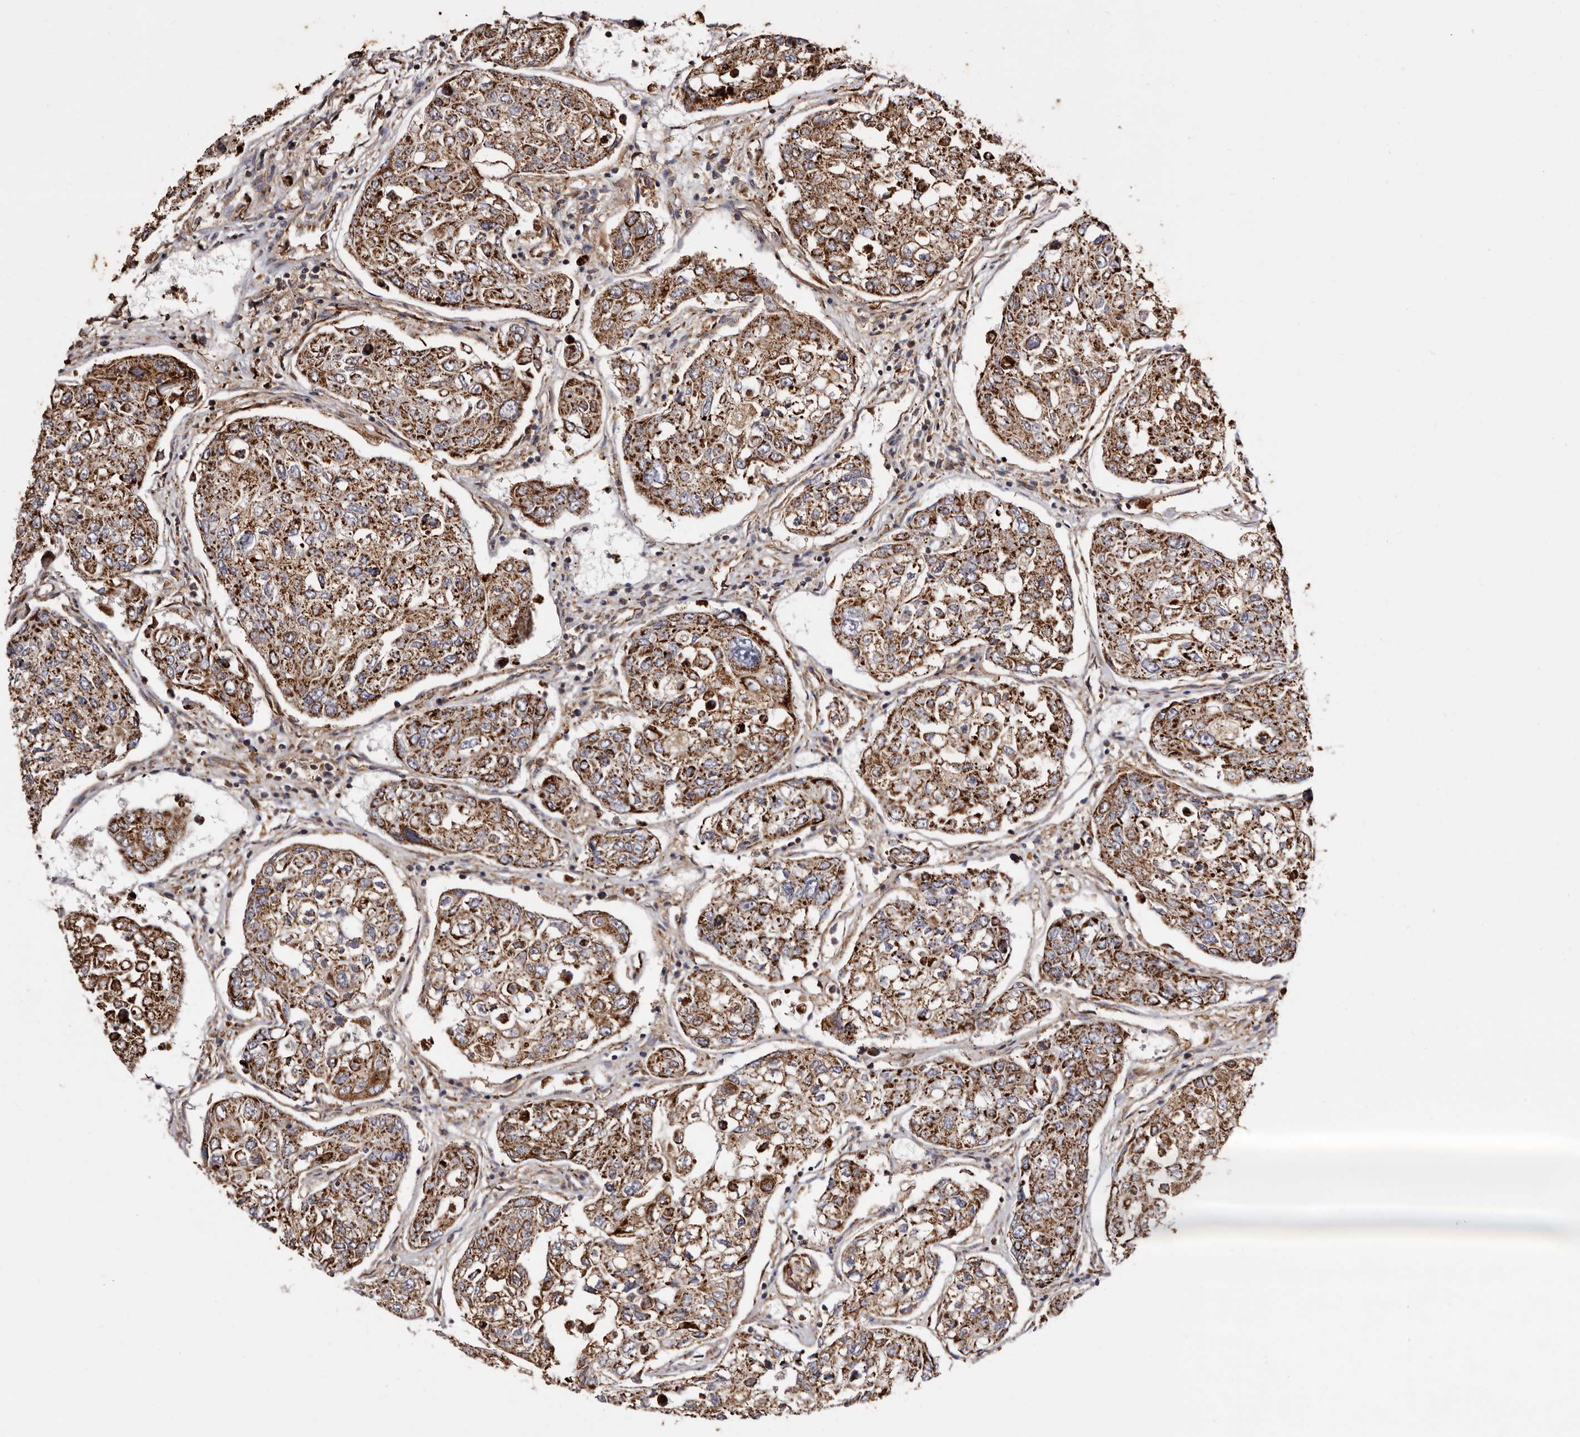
{"staining": {"intensity": "strong", "quantity": ">75%", "location": "cytoplasmic/membranous"}, "tissue": "urothelial cancer", "cell_type": "Tumor cells", "image_type": "cancer", "snomed": [{"axis": "morphology", "description": "Urothelial carcinoma, High grade"}, {"axis": "topography", "description": "Lymph node"}, {"axis": "topography", "description": "Urinary bladder"}], "caption": "Approximately >75% of tumor cells in human high-grade urothelial carcinoma display strong cytoplasmic/membranous protein staining as visualized by brown immunohistochemical staining.", "gene": "COQ8B", "patient": {"sex": "male", "age": 51}}